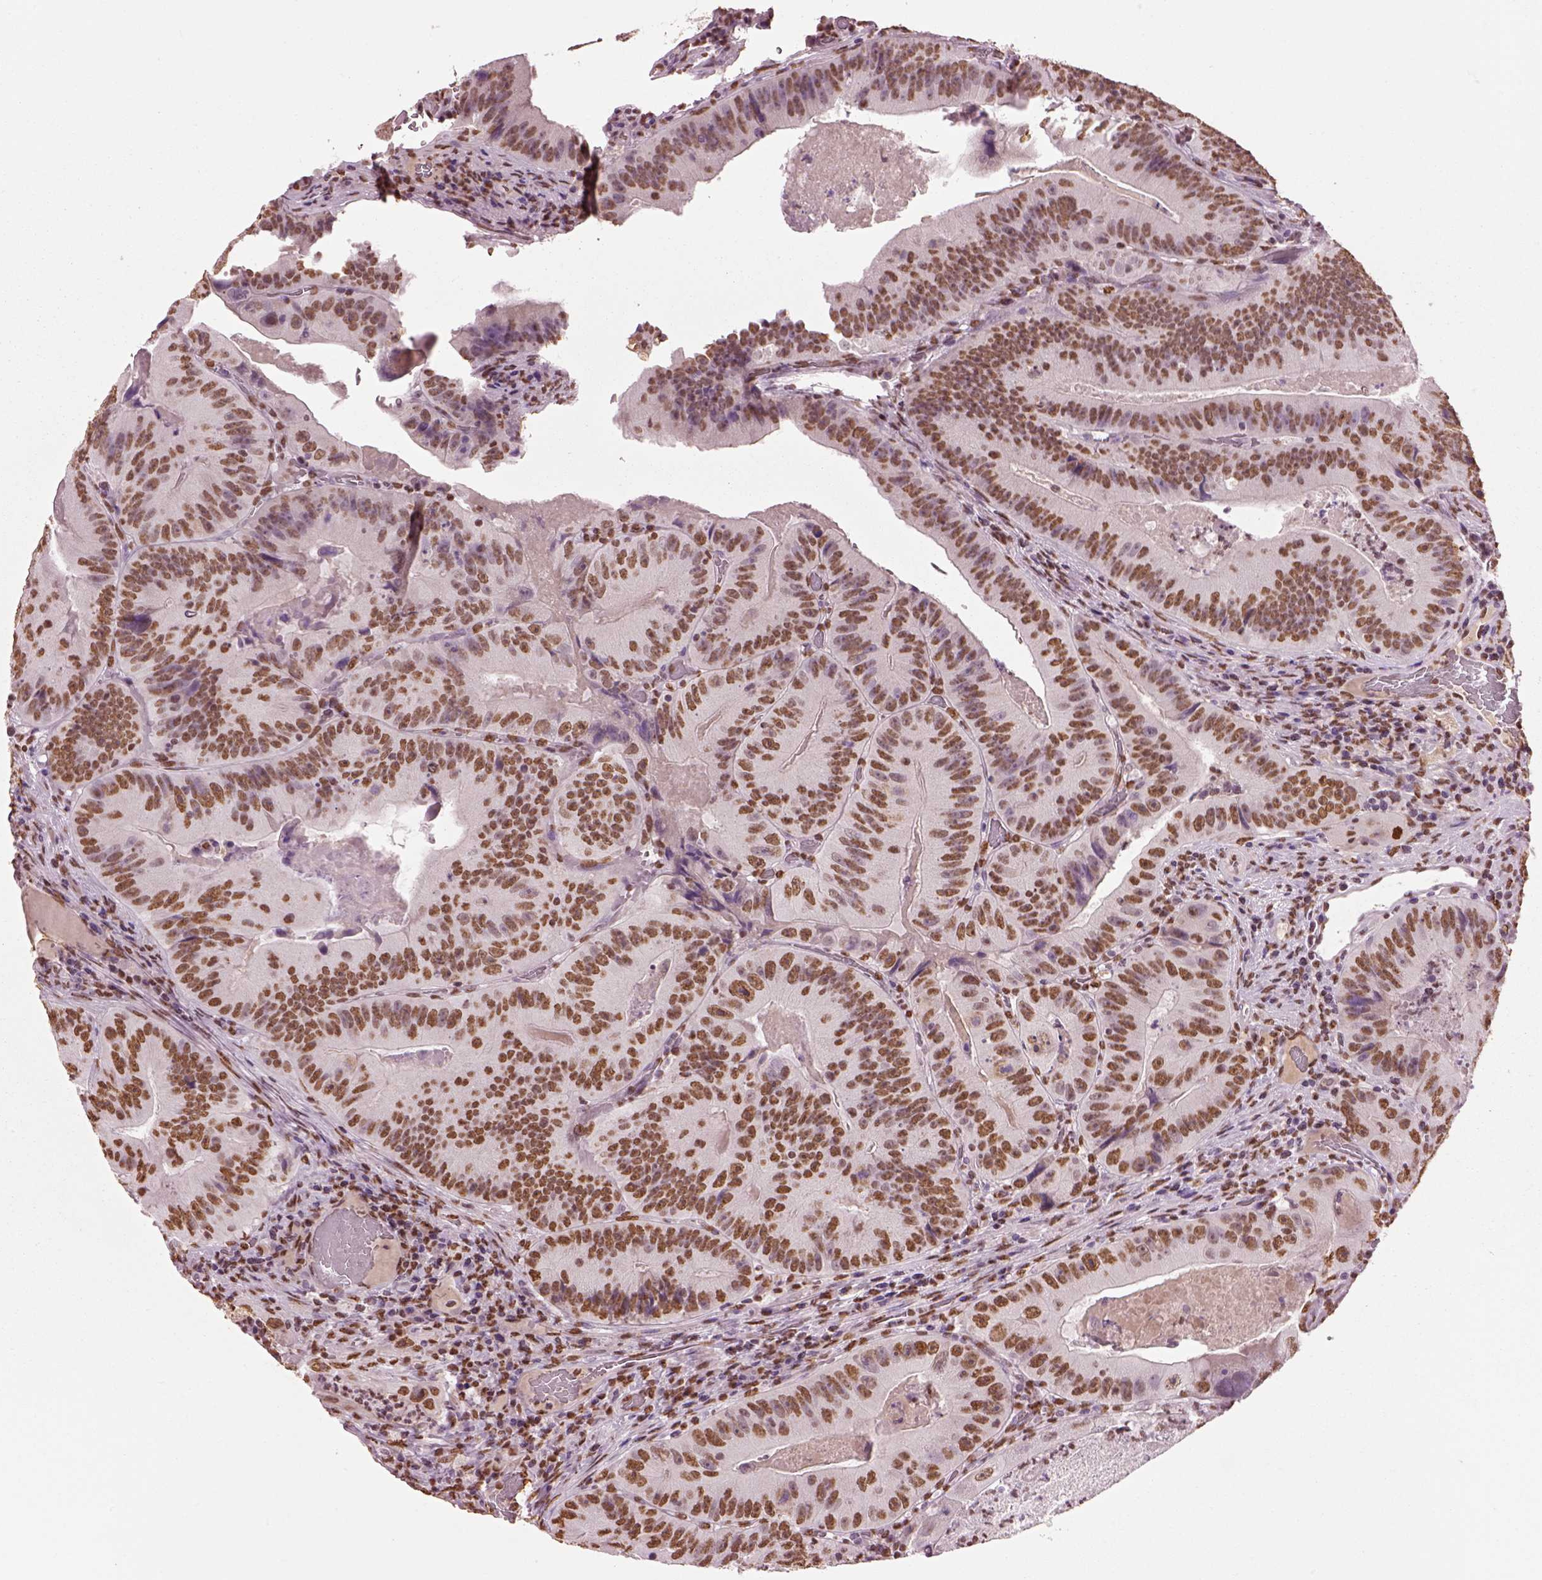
{"staining": {"intensity": "moderate", "quantity": ">75%", "location": "nuclear"}, "tissue": "colorectal cancer", "cell_type": "Tumor cells", "image_type": "cancer", "snomed": [{"axis": "morphology", "description": "Adenocarcinoma, NOS"}, {"axis": "topography", "description": "Colon"}], "caption": "Colorectal adenocarcinoma stained with DAB immunohistochemistry (IHC) shows medium levels of moderate nuclear positivity in about >75% of tumor cells. The staining was performed using DAB, with brown indicating positive protein expression. Nuclei are stained blue with hematoxylin.", "gene": "DDX3X", "patient": {"sex": "female", "age": 86}}